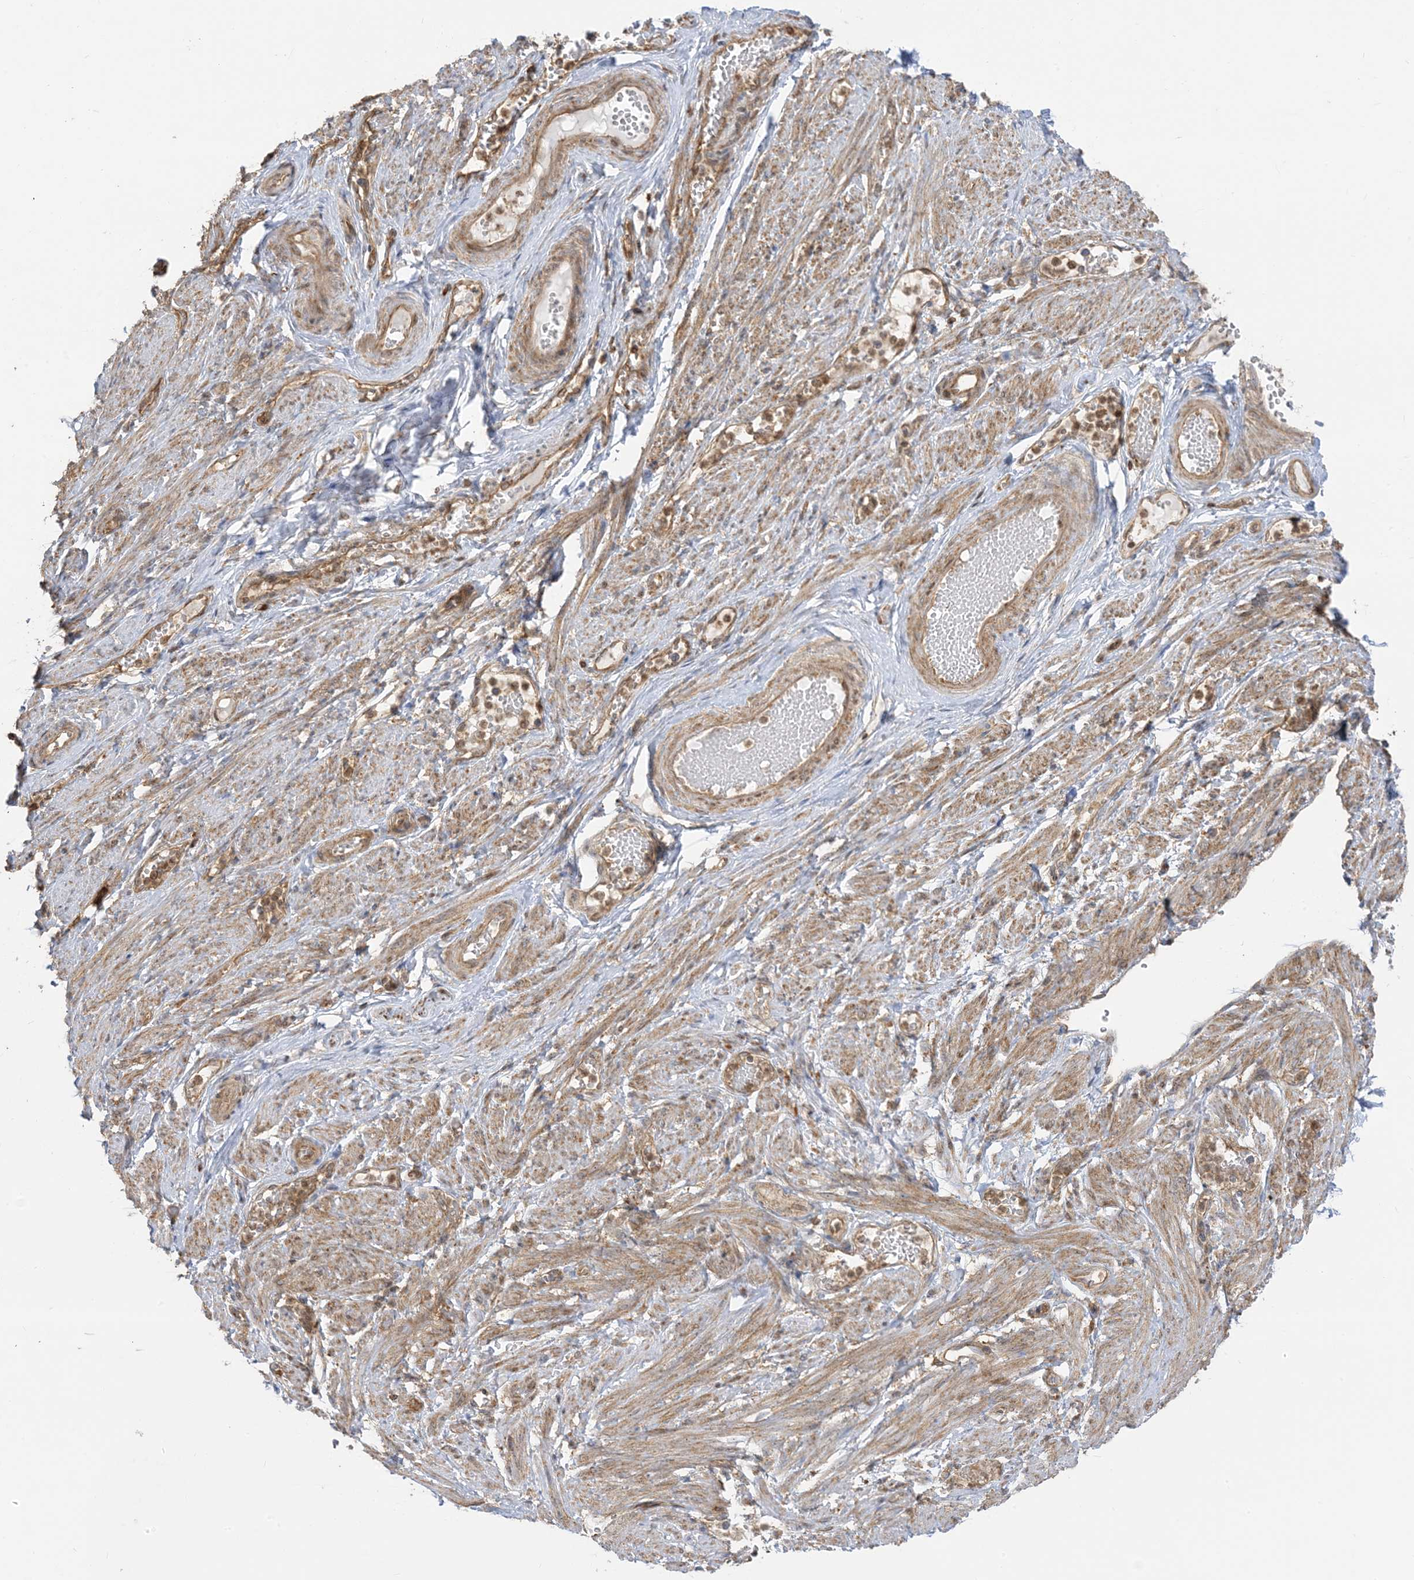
{"staining": {"intensity": "moderate", "quantity": "25%-75%", "location": "cytoplasmic/membranous"}, "tissue": "adipose tissue", "cell_type": "Adipocytes", "image_type": "normal", "snomed": [{"axis": "morphology", "description": "Normal tissue, NOS"}, {"axis": "topography", "description": "Smooth muscle"}, {"axis": "topography", "description": "Peripheral nerve tissue"}], "caption": "Immunohistochemistry (IHC) of unremarkable adipose tissue shows medium levels of moderate cytoplasmic/membranous staining in about 25%-75% of adipocytes.", "gene": "SRP72", "patient": {"sex": "female", "age": 39}}